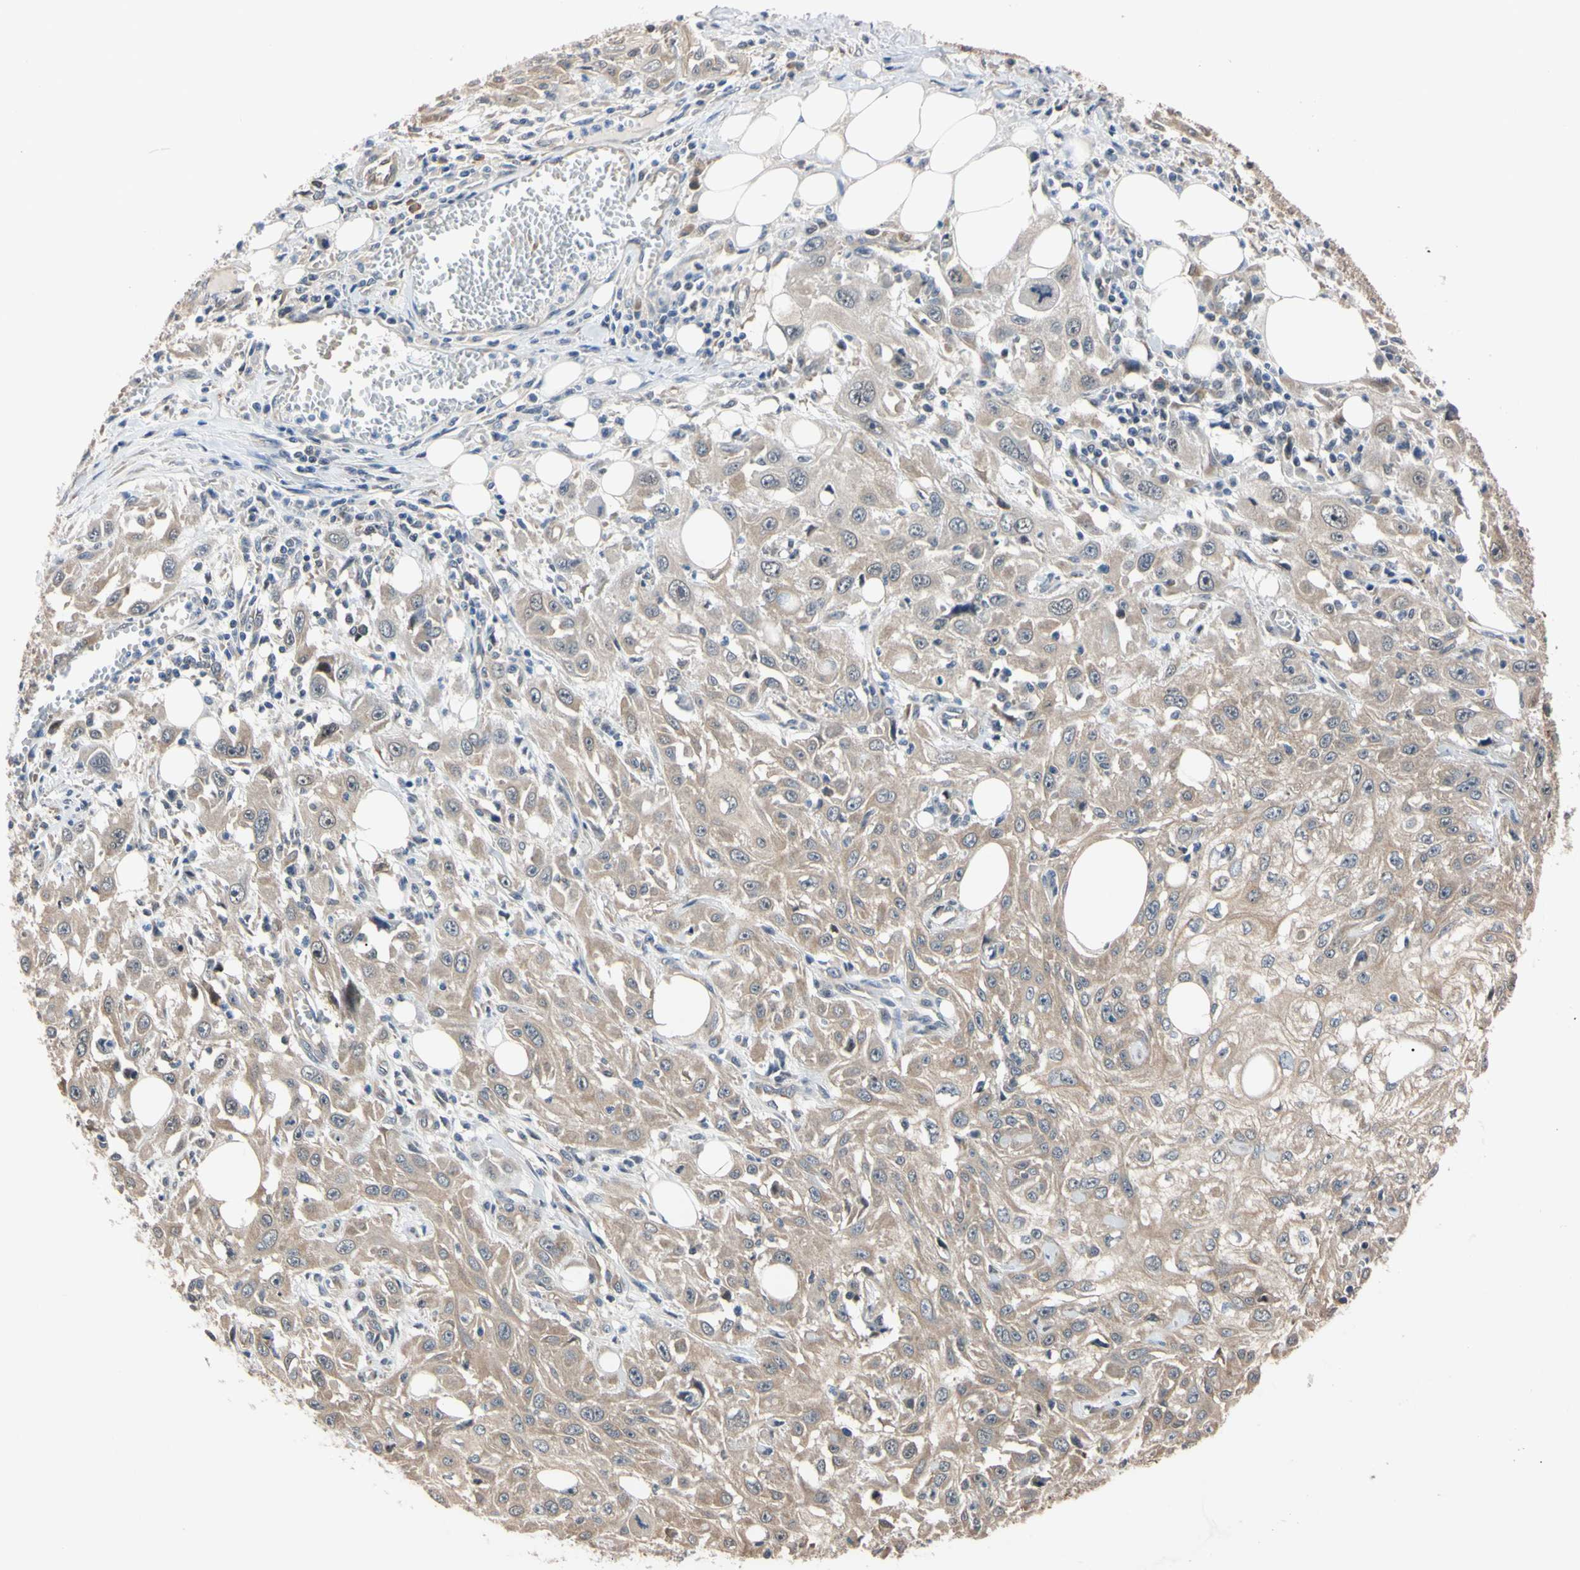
{"staining": {"intensity": "weak", "quantity": ">75%", "location": "cytoplasmic/membranous"}, "tissue": "skin cancer", "cell_type": "Tumor cells", "image_type": "cancer", "snomed": [{"axis": "morphology", "description": "Squamous cell carcinoma, NOS"}, {"axis": "topography", "description": "Skin"}], "caption": "Human skin cancer stained for a protein (brown) reveals weak cytoplasmic/membranous positive expression in approximately >75% of tumor cells.", "gene": "RARS1", "patient": {"sex": "male", "age": 75}}